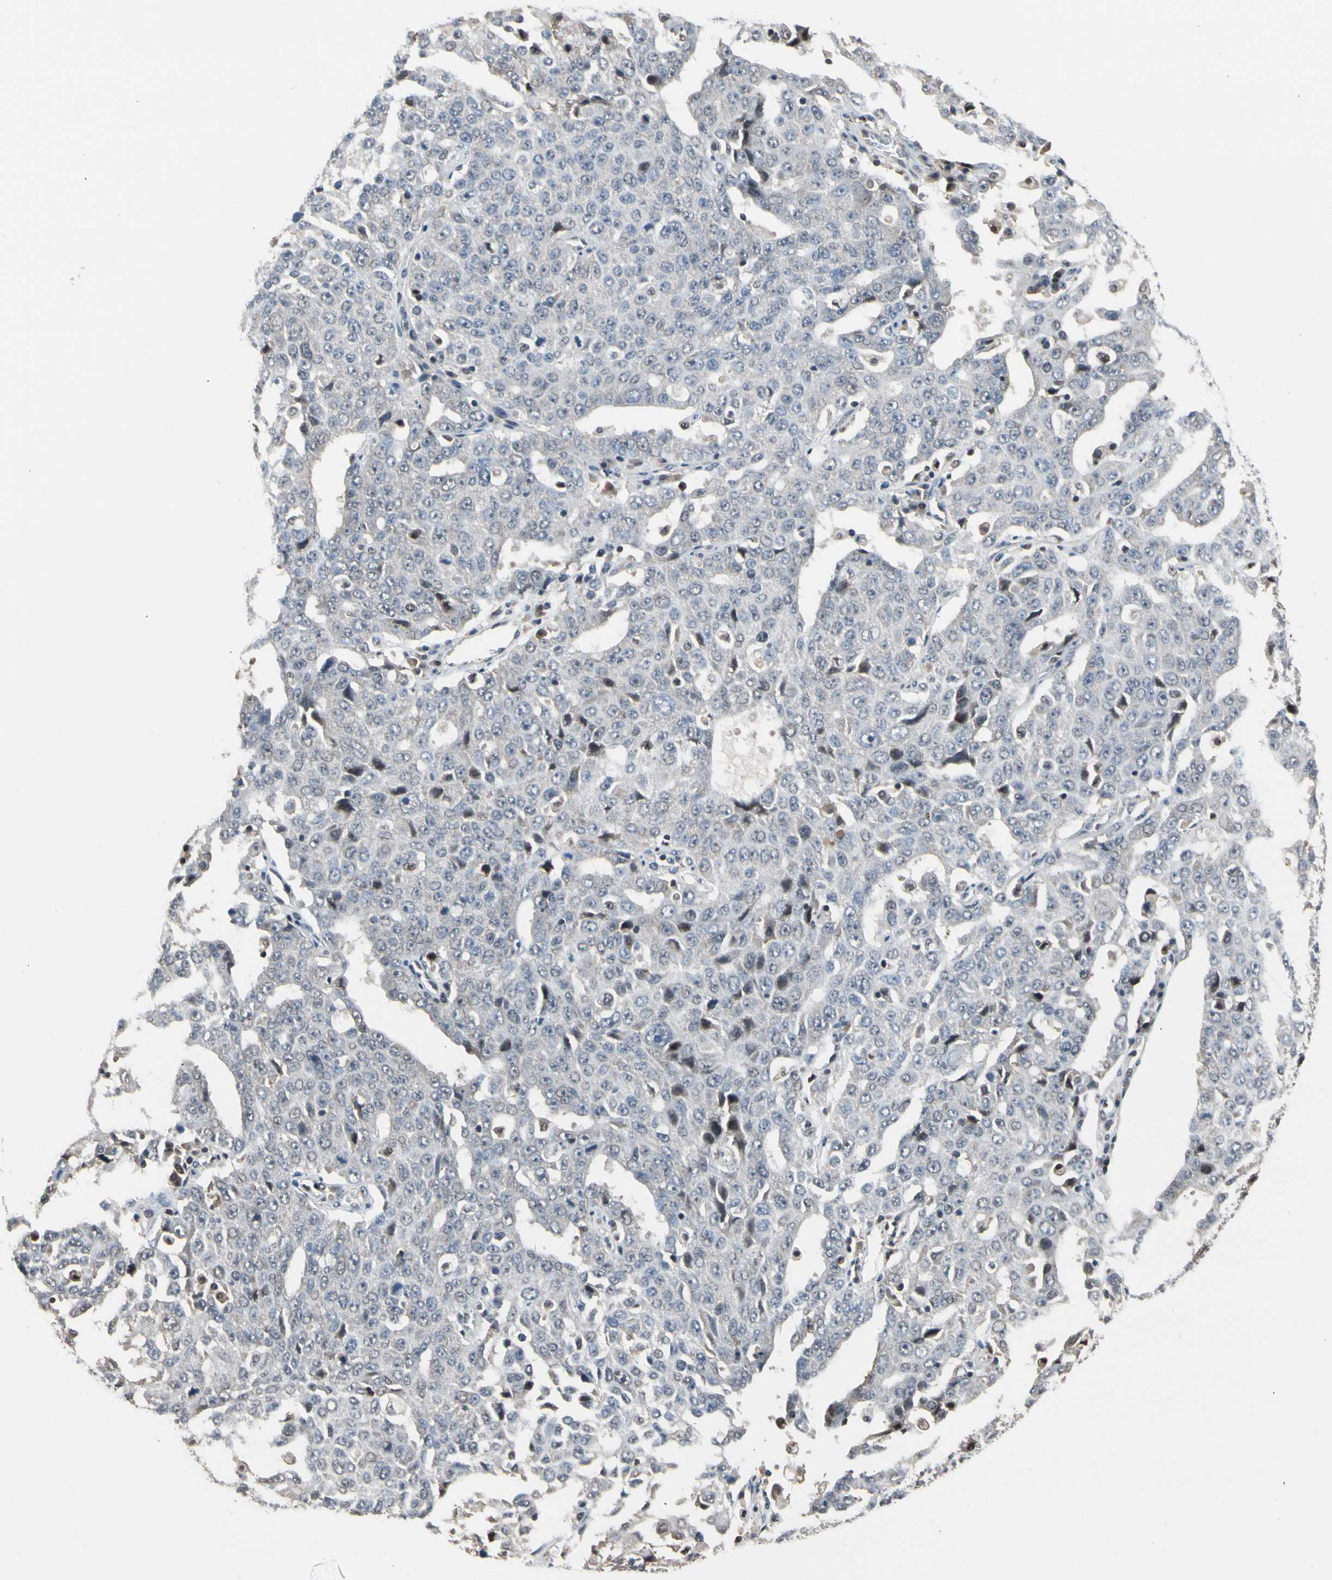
{"staining": {"intensity": "negative", "quantity": "none", "location": "none"}, "tissue": "ovarian cancer", "cell_type": "Tumor cells", "image_type": "cancer", "snomed": [{"axis": "morphology", "description": "Carcinoma, endometroid"}, {"axis": "topography", "description": "Ovary"}], "caption": "Immunohistochemistry (IHC) of human endometroid carcinoma (ovarian) shows no positivity in tumor cells.", "gene": "PSMA2", "patient": {"sex": "female", "age": 62}}